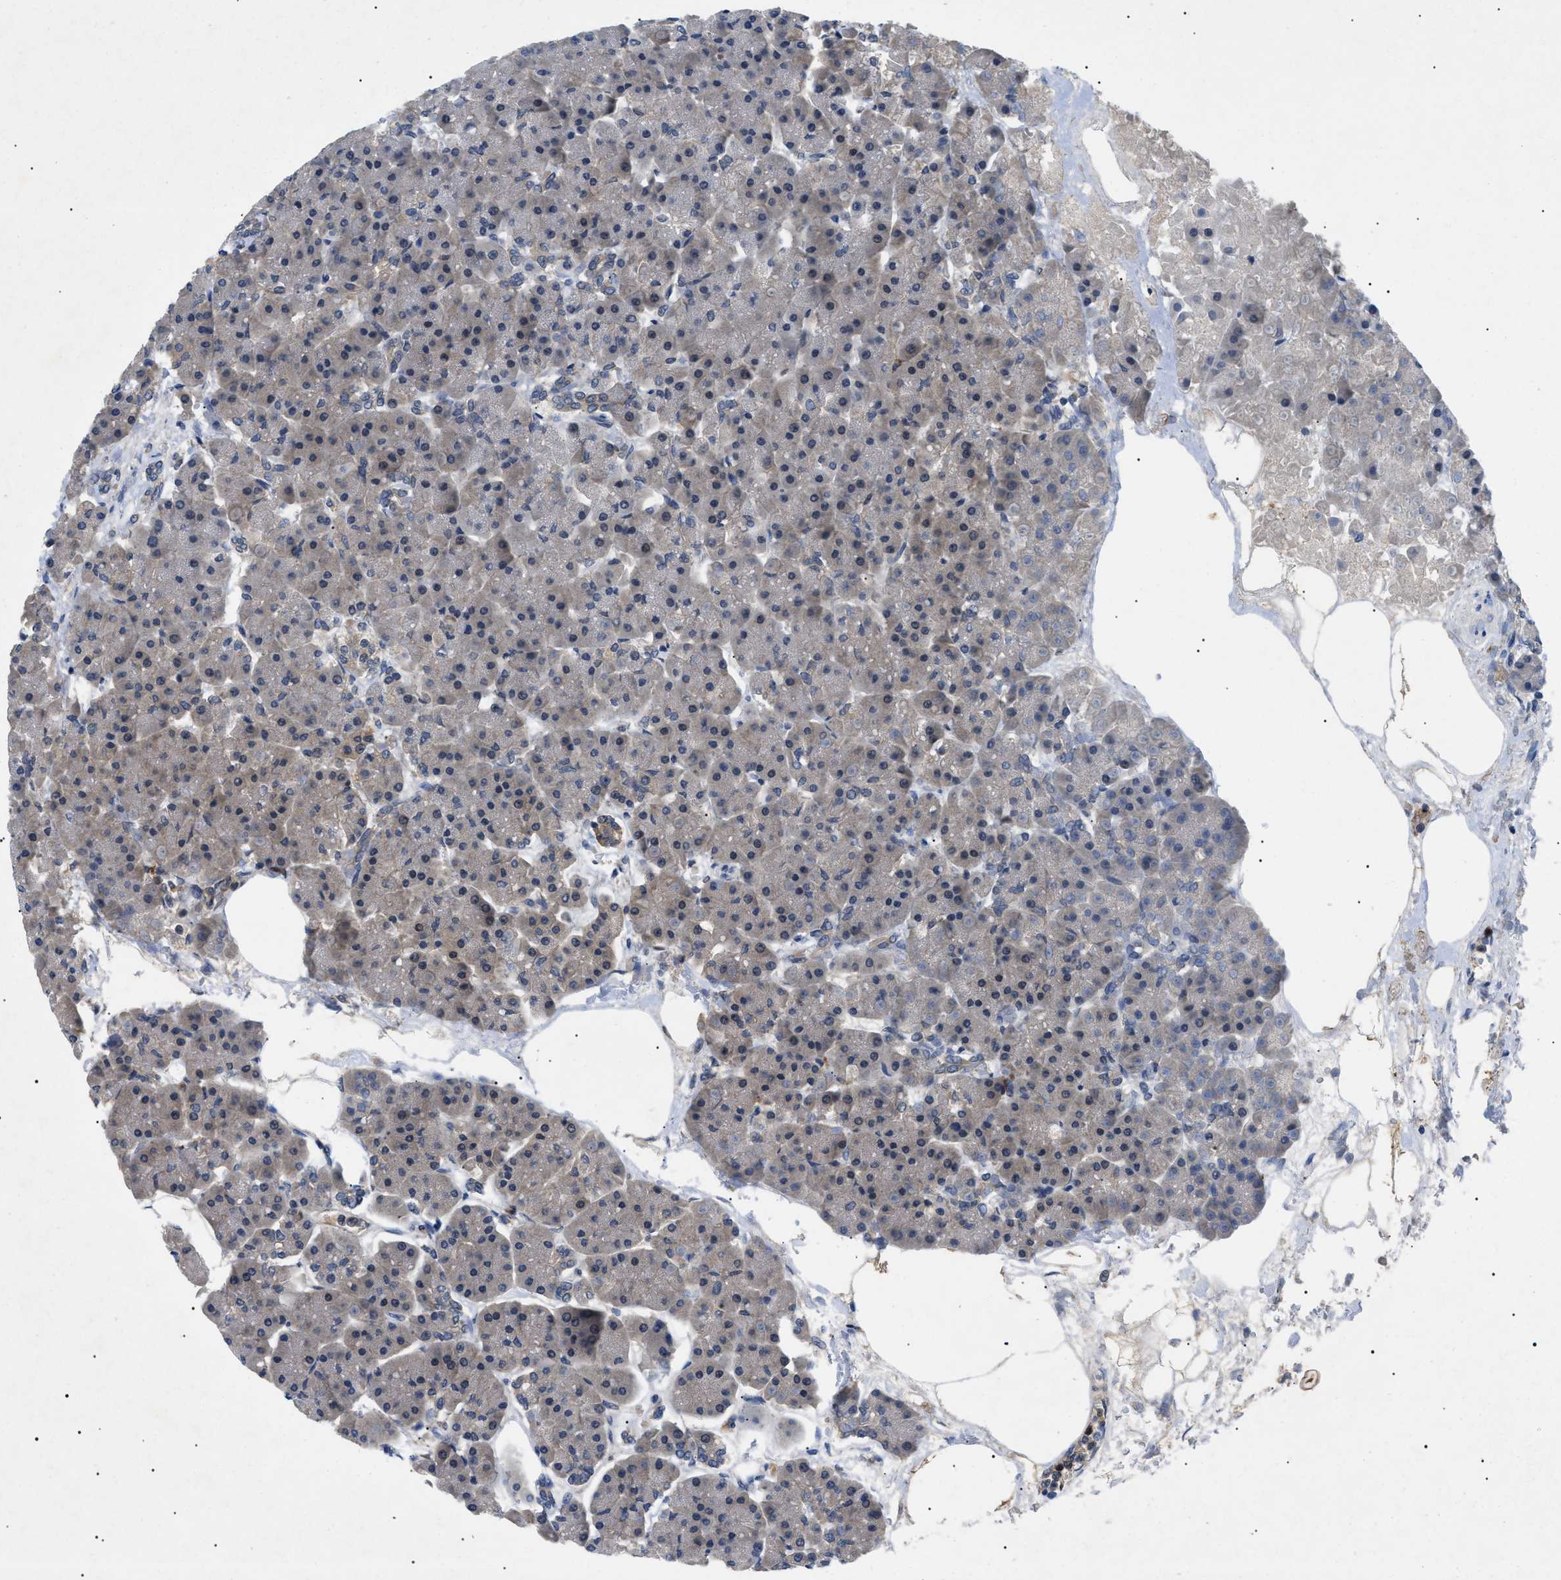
{"staining": {"intensity": "moderate", "quantity": ">75%", "location": "cytoplasmic/membranous"}, "tissue": "pancreas", "cell_type": "Exocrine glandular cells", "image_type": "normal", "snomed": [{"axis": "morphology", "description": "Normal tissue, NOS"}, {"axis": "topography", "description": "Pancreas"}], "caption": "A histopathology image of human pancreas stained for a protein shows moderate cytoplasmic/membranous brown staining in exocrine glandular cells.", "gene": "RIPK1", "patient": {"sex": "female", "age": 70}}